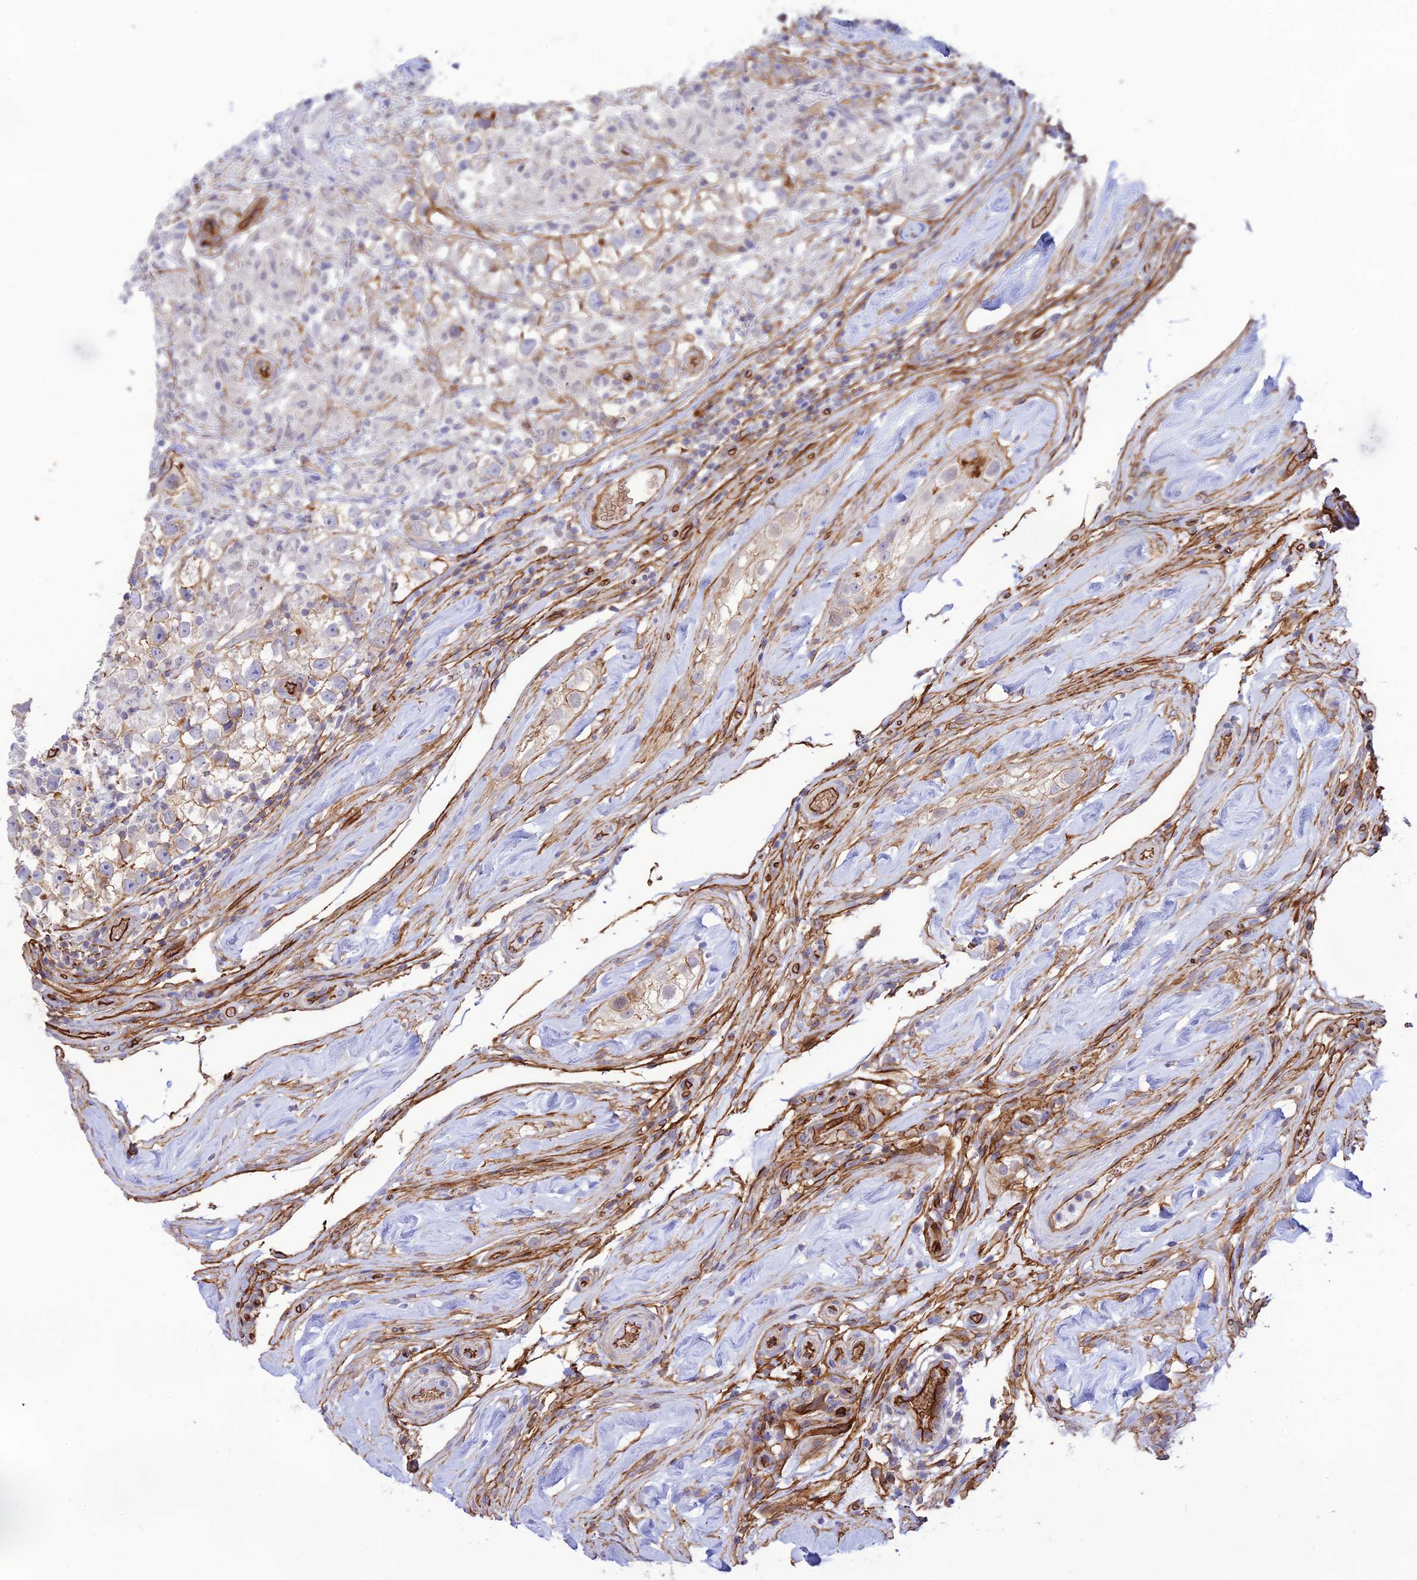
{"staining": {"intensity": "moderate", "quantity": "<25%", "location": "cytoplasmic/membranous"}, "tissue": "testis cancer", "cell_type": "Tumor cells", "image_type": "cancer", "snomed": [{"axis": "morphology", "description": "Seminoma, NOS"}, {"axis": "topography", "description": "Testis"}], "caption": "Immunohistochemistry staining of testis cancer, which demonstrates low levels of moderate cytoplasmic/membranous expression in approximately <25% of tumor cells indicating moderate cytoplasmic/membranous protein staining. The staining was performed using DAB (3,3'-diaminobenzidine) (brown) for protein detection and nuclei were counterstained in hematoxylin (blue).", "gene": "YPEL5", "patient": {"sex": "male", "age": 46}}